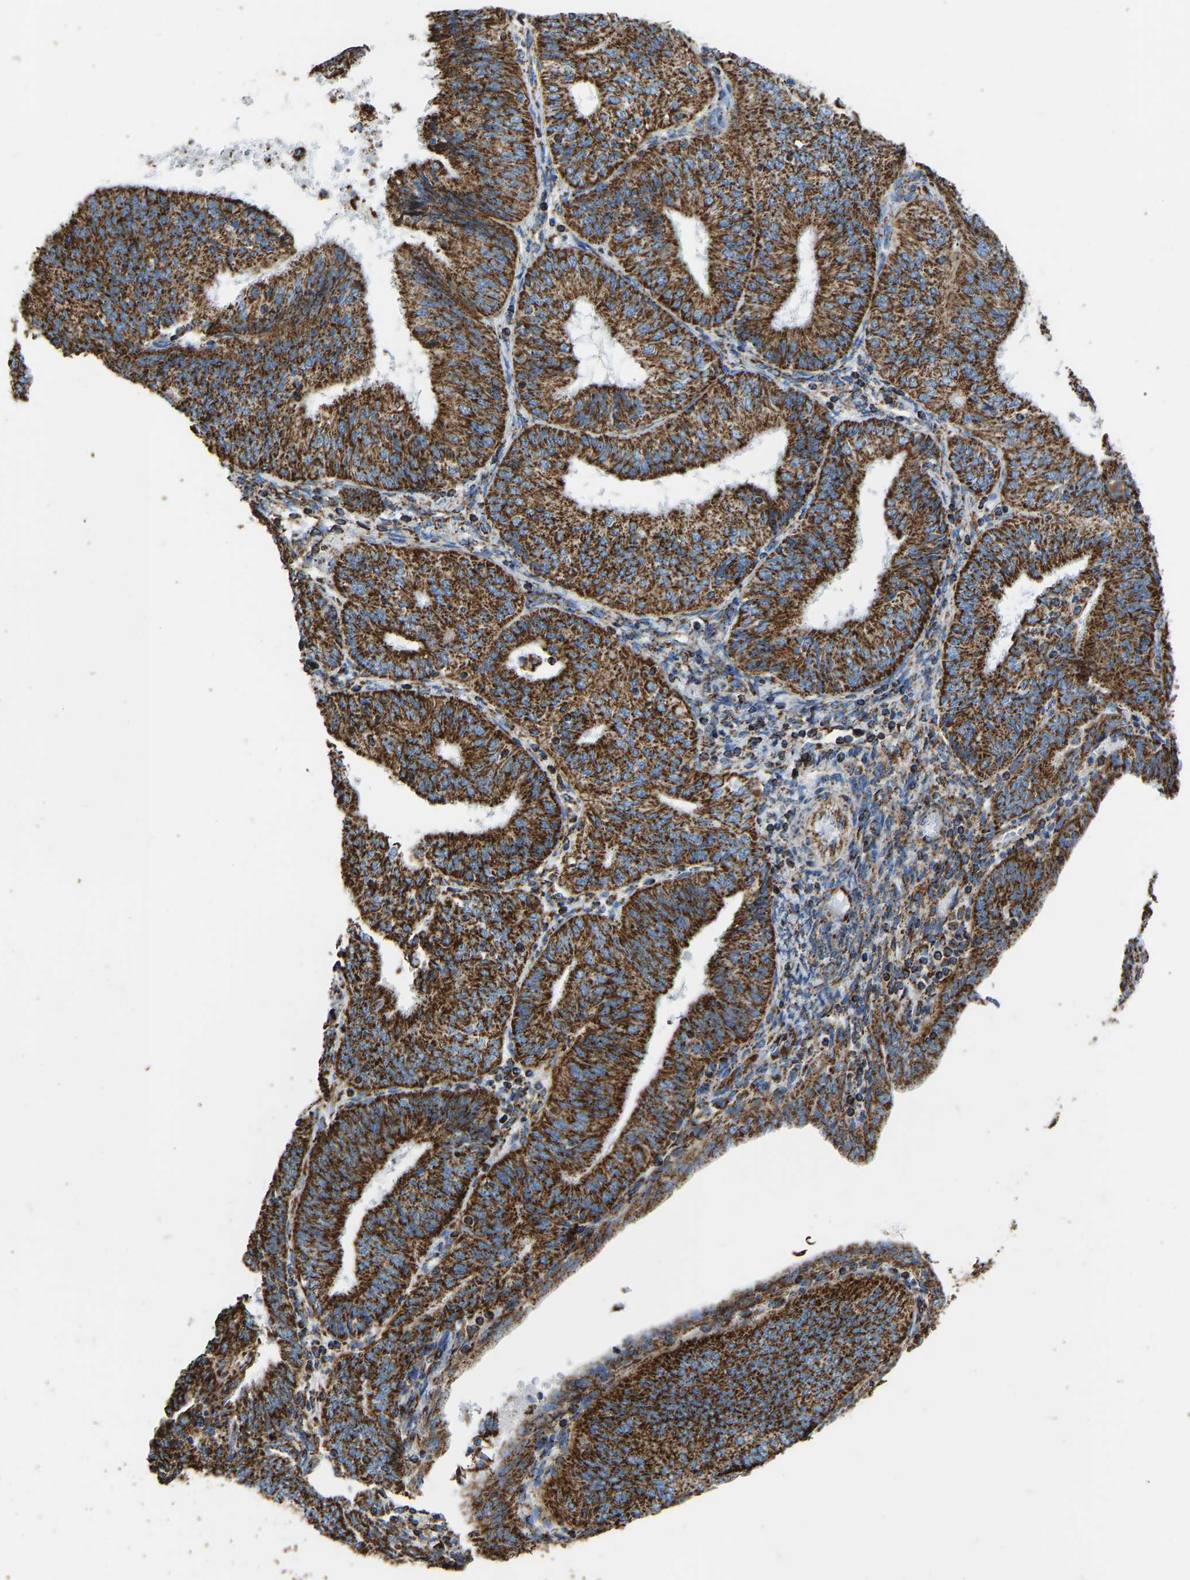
{"staining": {"intensity": "strong", "quantity": ">75%", "location": "cytoplasmic/membranous"}, "tissue": "endometrial cancer", "cell_type": "Tumor cells", "image_type": "cancer", "snomed": [{"axis": "morphology", "description": "Adenocarcinoma, NOS"}, {"axis": "topography", "description": "Endometrium"}], "caption": "Immunohistochemistry (IHC) histopathology image of neoplastic tissue: endometrial cancer stained using IHC displays high levels of strong protein expression localized specifically in the cytoplasmic/membranous of tumor cells, appearing as a cytoplasmic/membranous brown color.", "gene": "IRX6", "patient": {"sex": "female", "age": 58}}